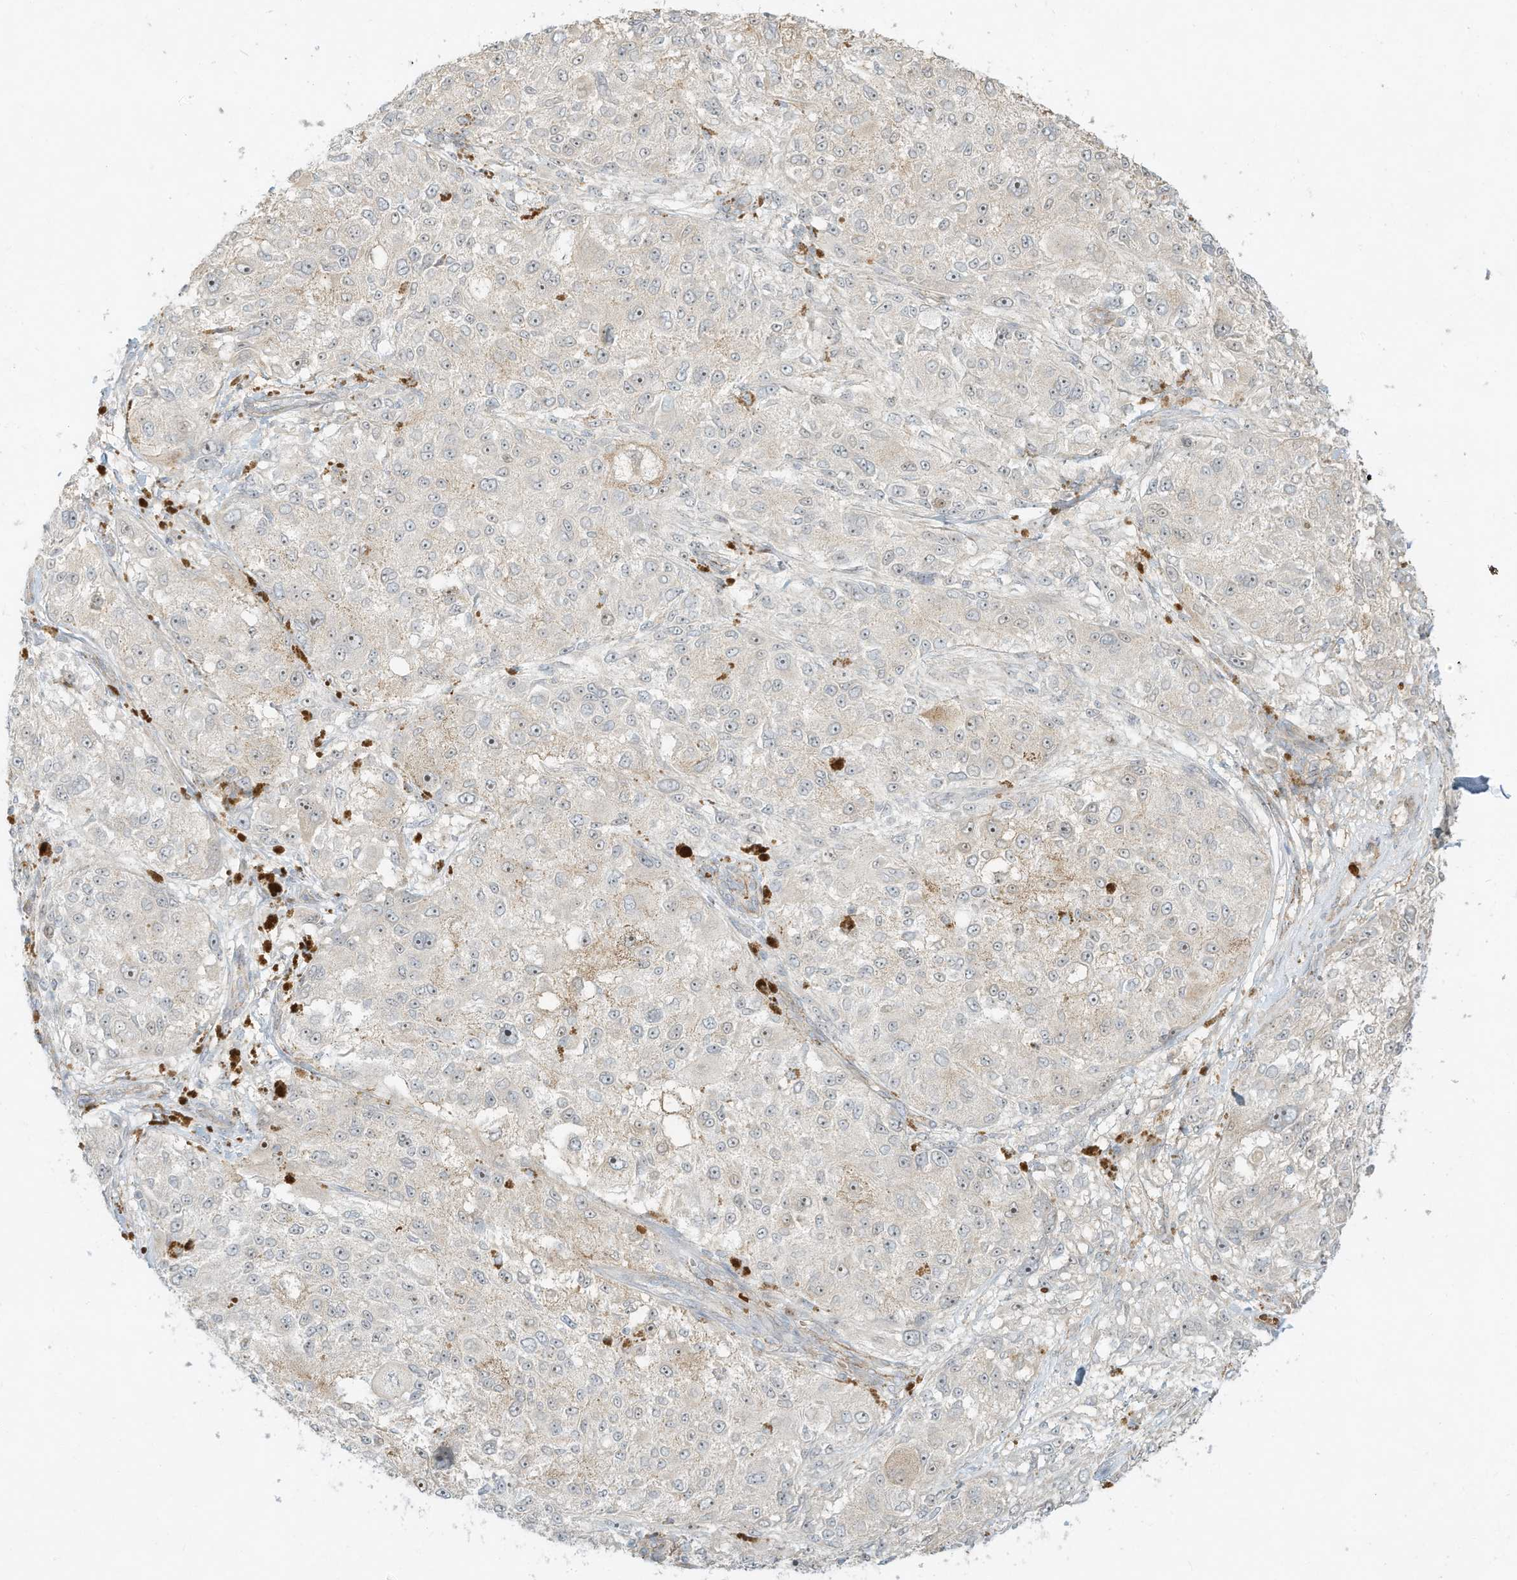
{"staining": {"intensity": "negative", "quantity": "none", "location": "none"}, "tissue": "melanoma", "cell_type": "Tumor cells", "image_type": "cancer", "snomed": [{"axis": "morphology", "description": "Necrosis, NOS"}, {"axis": "morphology", "description": "Malignant melanoma, NOS"}, {"axis": "topography", "description": "Skin"}], "caption": "Tumor cells are negative for brown protein staining in malignant melanoma.", "gene": "OFD1", "patient": {"sex": "female", "age": 87}}